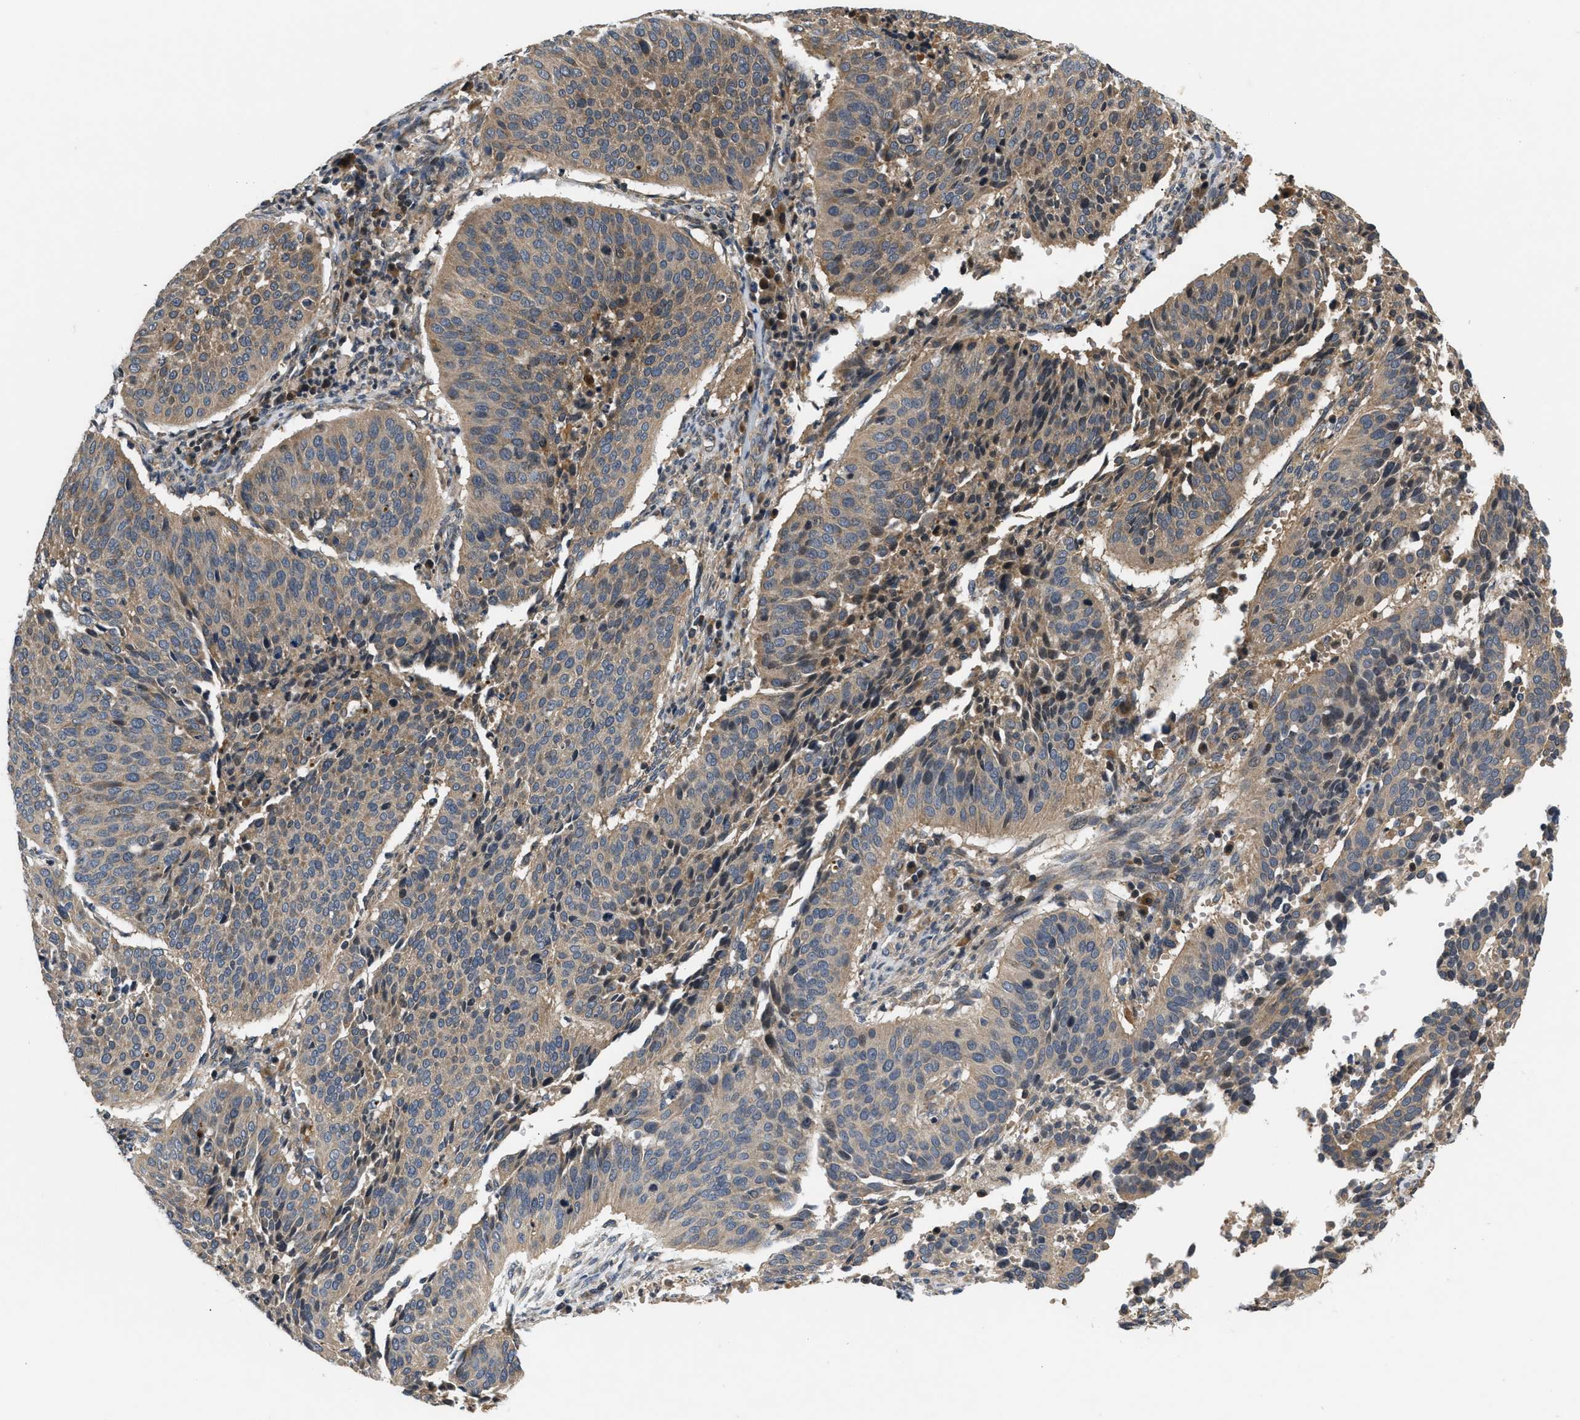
{"staining": {"intensity": "moderate", "quantity": ">75%", "location": "cytoplasmic/membranous"}, "tissue": "cervical cancer", "cell_type": "Tumor cells", "image_type": "cancer", "snomed": [{"axis": "morphology", "description": "Normal tissue, NOS"}, {"axis": "morphology", "description": "Squamous cell carcinoma, NOS"}, {"axis": "topography", "description": "Cervix"}], "caption": "About >75% of tumor cells in human cervical cancer (squamous cell carcinoma) exhibit moderate cytoplasmic/membranous protein expression as visualized by brown immunohistochemical staining.", "gene": "HMGCR", "patient": {"sex": "female", "age": 39}}